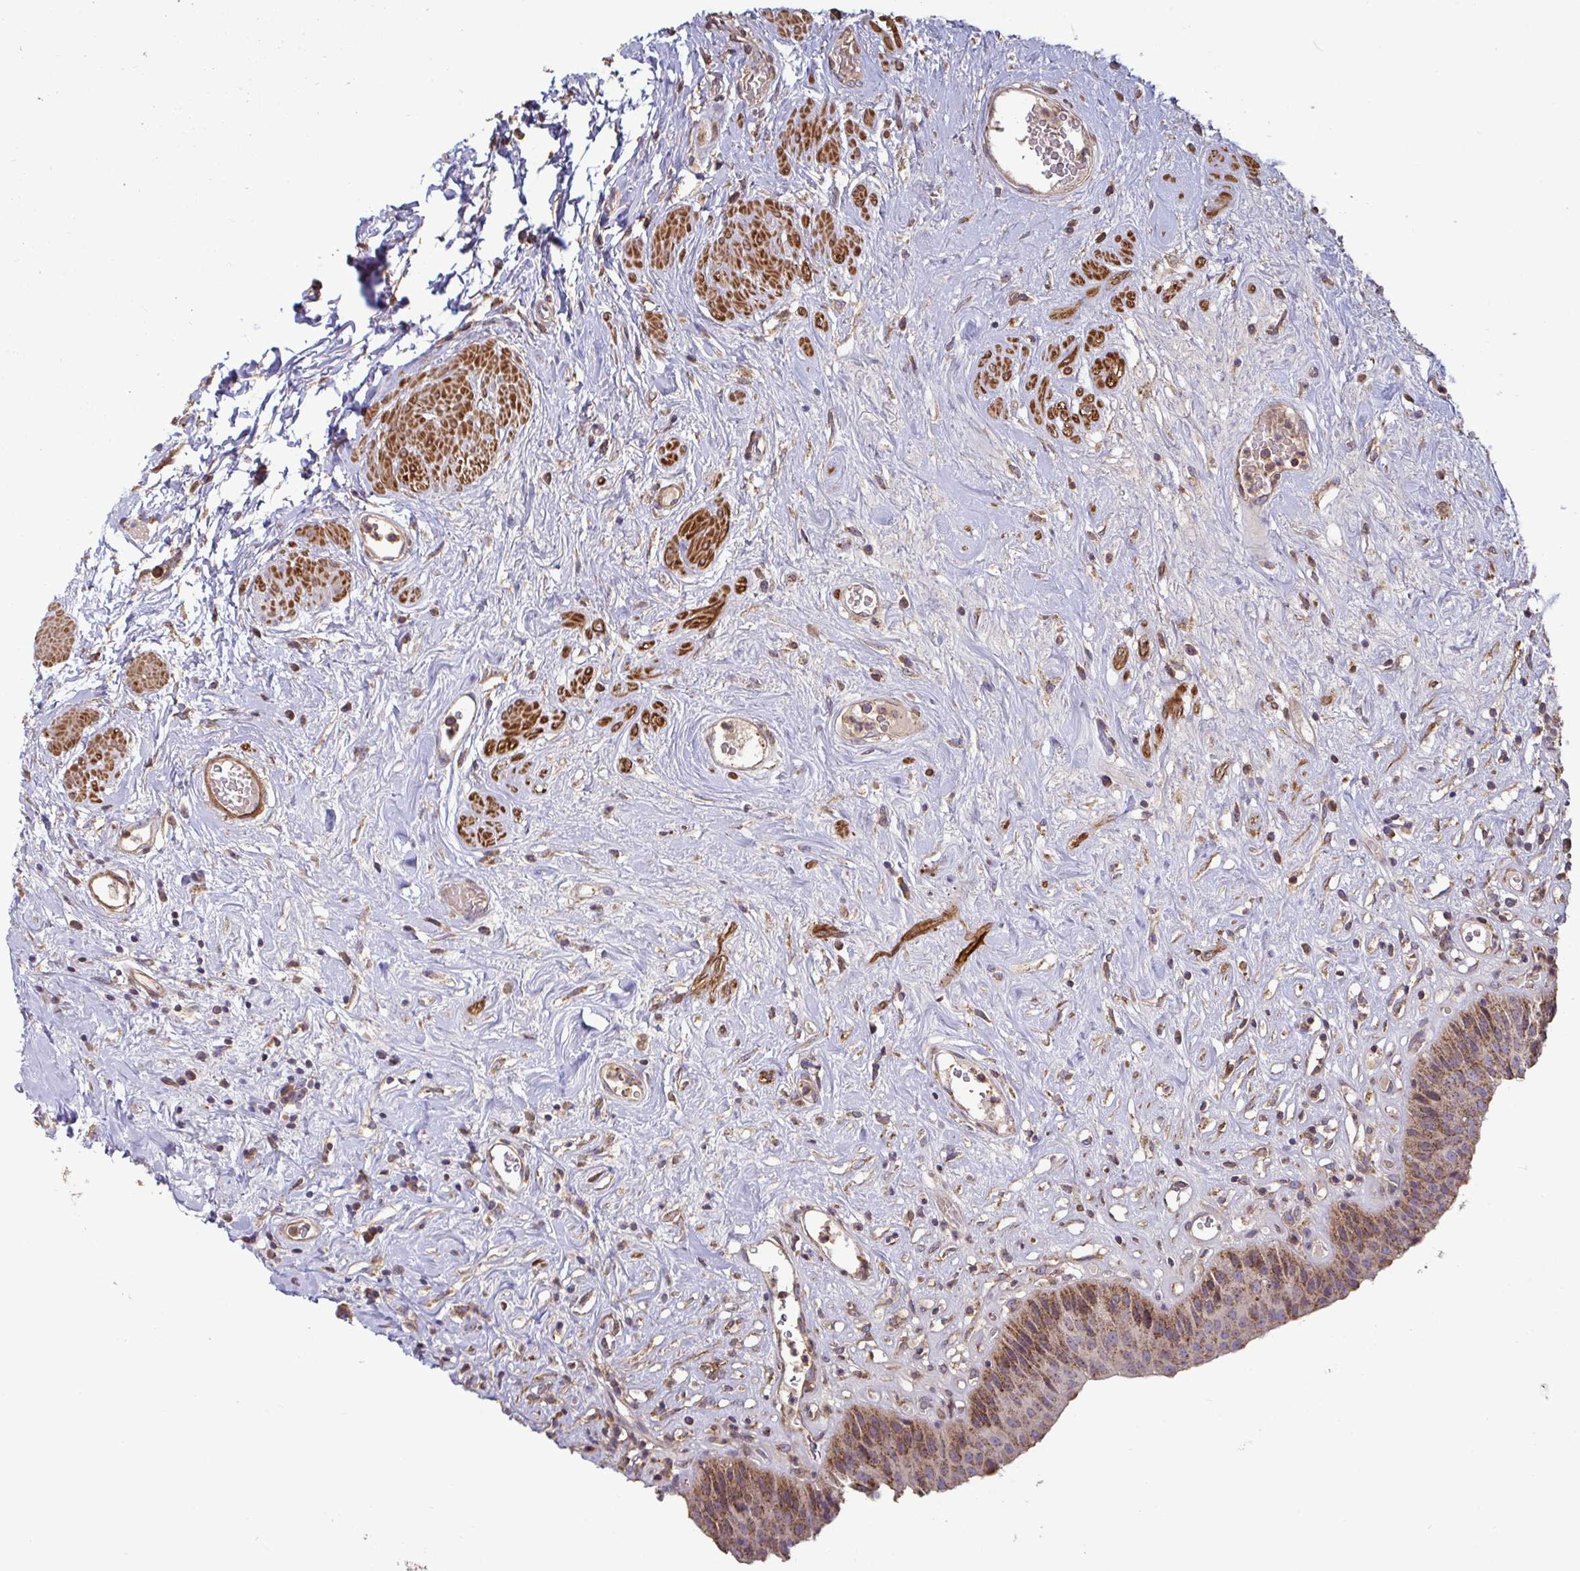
{"staining": {"intensity": "moderate", "quantity": "25%-75%", "location": "cytoplasmic/membranous"}, "tissue": "urinary bladder", "cell_type": "Urothelial cells", "image_type": "normal", "snomed": [{"axis": "morphology", "description": "Normal tissue, NOS"}, {"axis": "topography", "description": "Urinary bladder"}], "caption": "A brown stain highlights moderate cytoplasmic/membranous positivity of a protein in urothelial cells of normal human urinary bladder.", "gene": "SPRY1", "patient": {"sex": "female", "age": 56}}